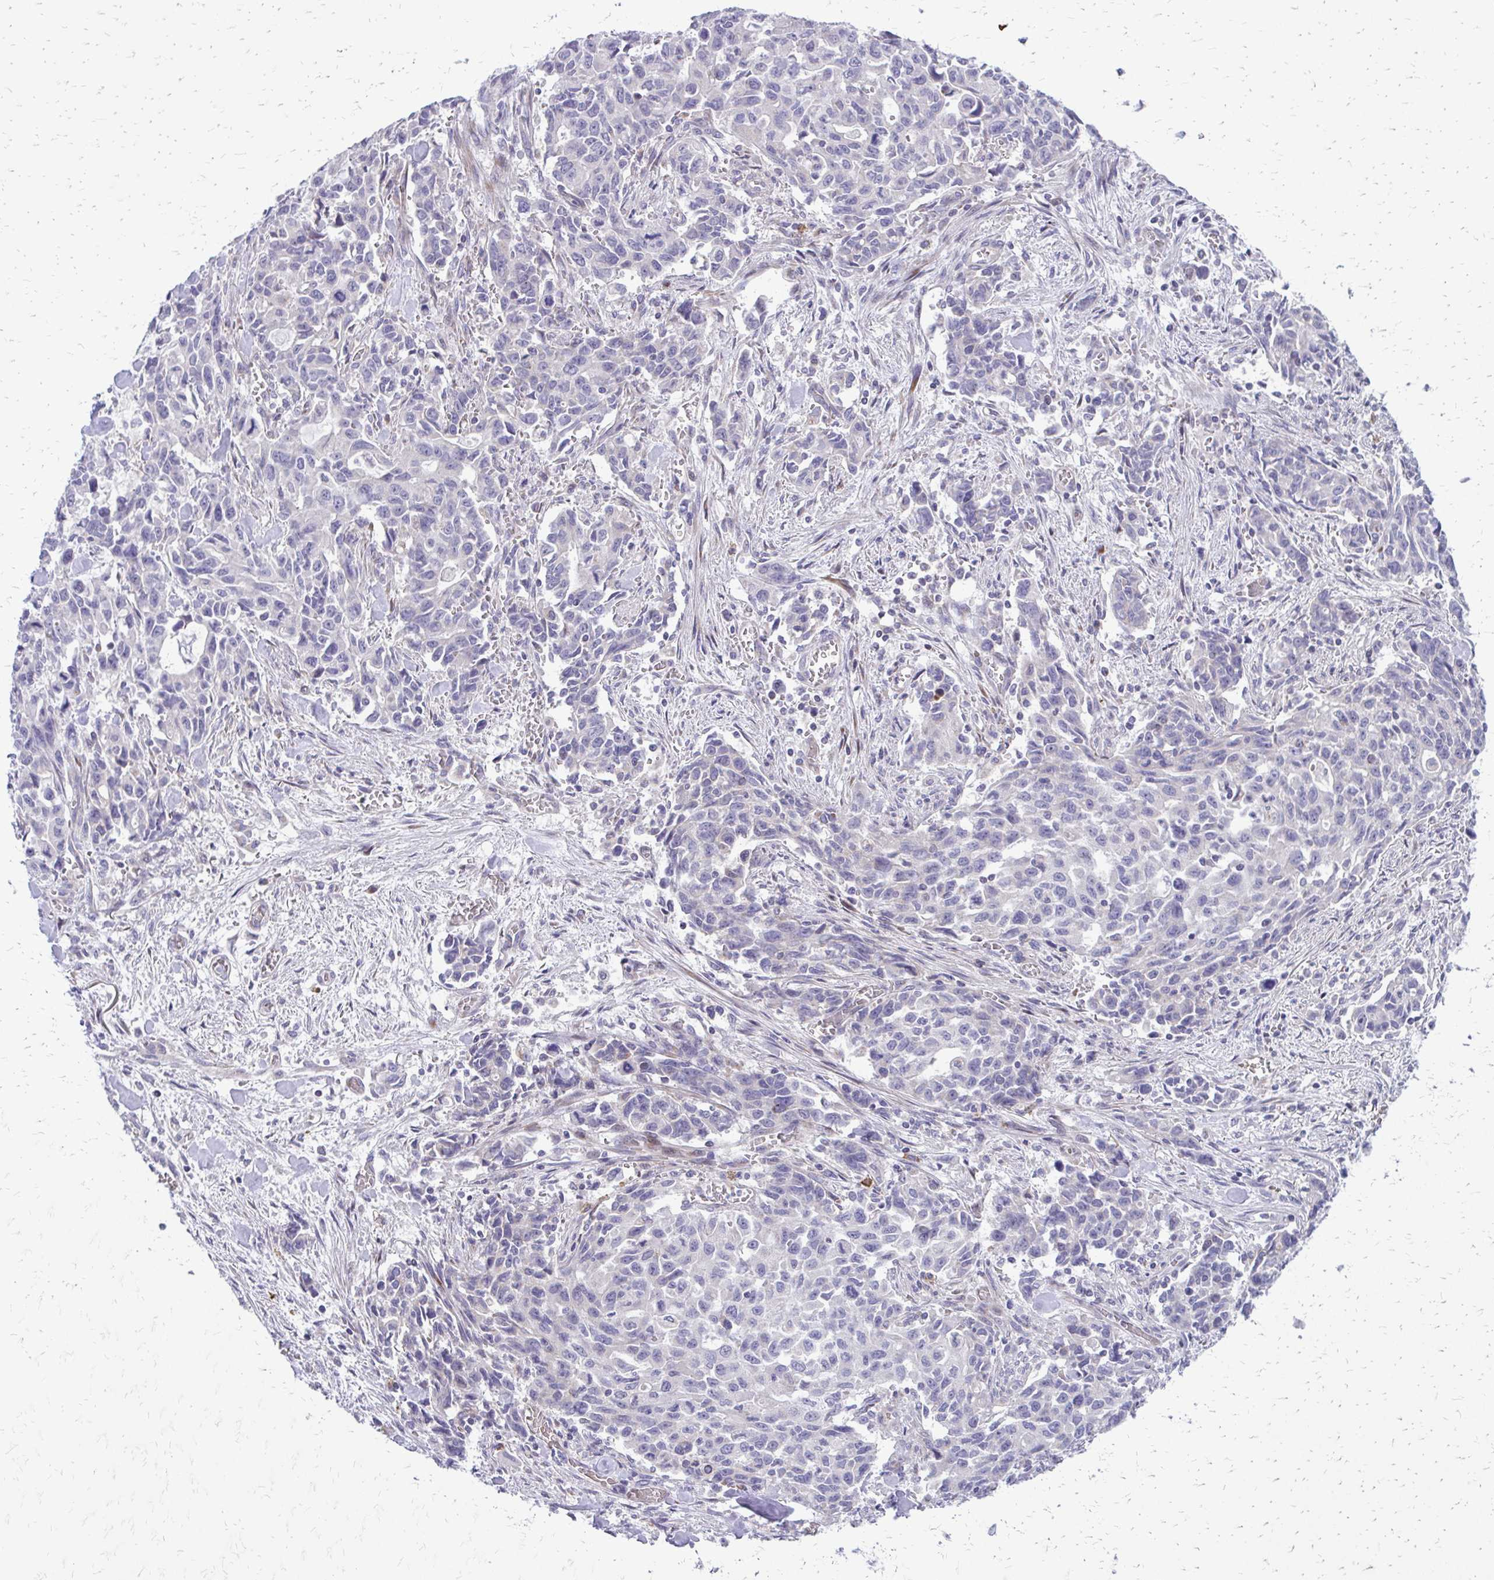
{"staining": {"intensity": "negative", "quantity": "none", "location": "none"}, "tissue": "stomach cancer", "cell_type": "Tumor cells", "image_type": "cancer", "snomed": [{"axis": "morphology", "description": "Adenocarcinoma, NOS"}, {"axis": "topography", "description": "Stomach, upper"}], "caption": "An image of human stomach cancer (adenocarcinoma) is negative for staining in tumor cells.", "gene": "FUNDC2", "patient": {"sex": "male", "age": 85}}